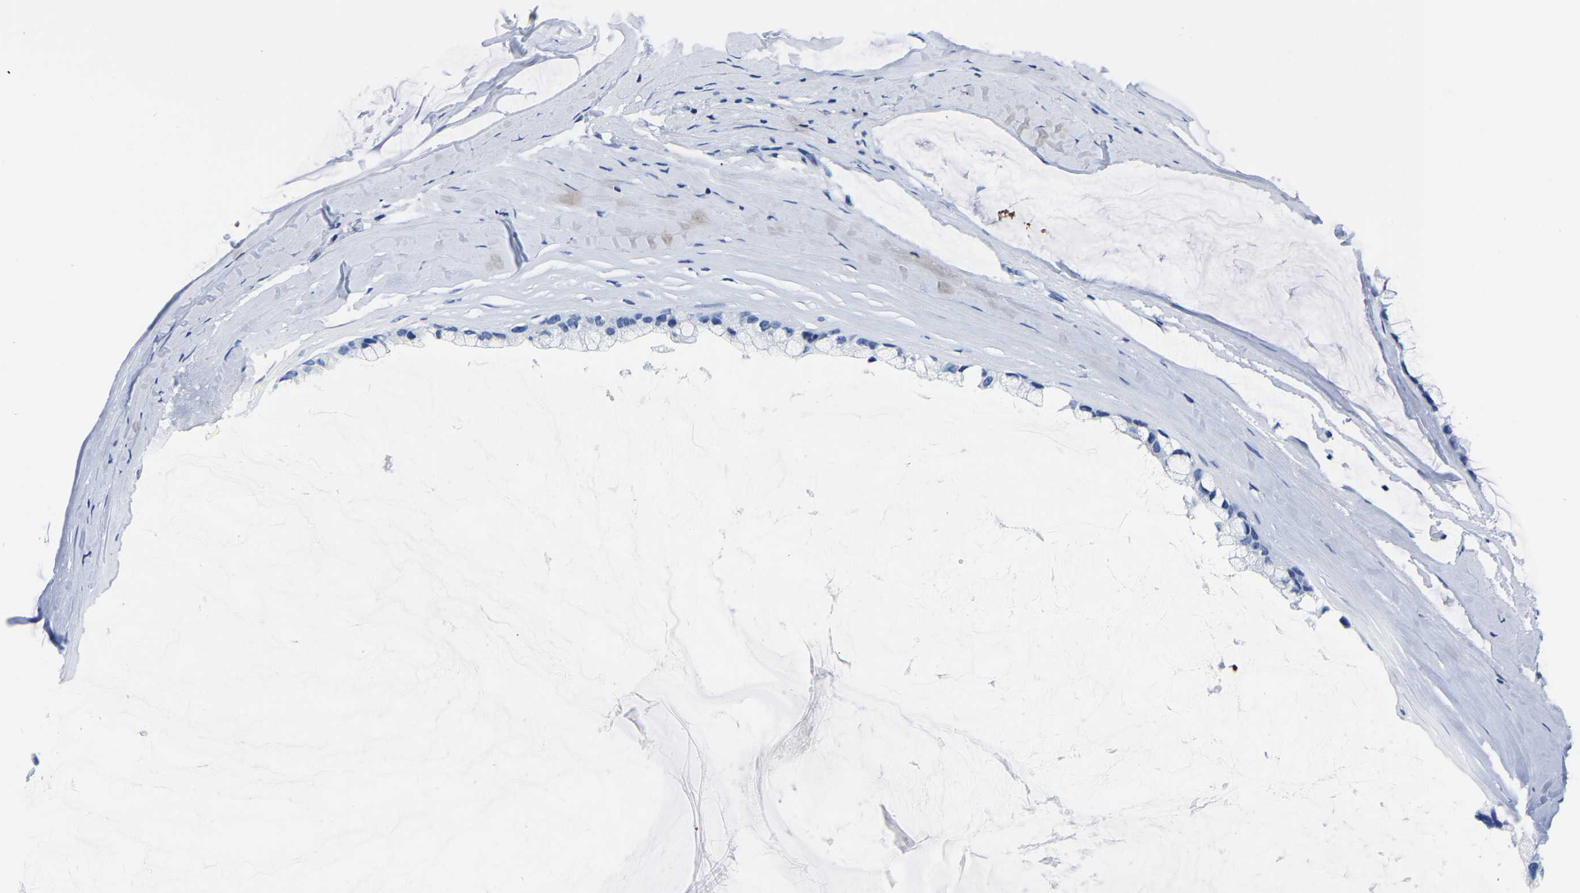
{"staining": {"intensity": "negative", "quantity": "none", "location": "none"}, "tissue": "ovarian cancer", "cell_type": "Tumor cells", "image_type": "cancer", "snomed": [{"axis": "morphology", "description": "Cystadenocarcinoma, mucinous, NOS"}, {"axis": "topography", "description": "Ovary"}], "caption": "IHC of ovarian cancer (mucinous cystadenocarcinoma) demonstrates no staining in tumor cells. (DAB immunohistochemistry (IHC), high magnification).", "gene": "IMPG2", "patient": {"sex": "female", "age": 39}}